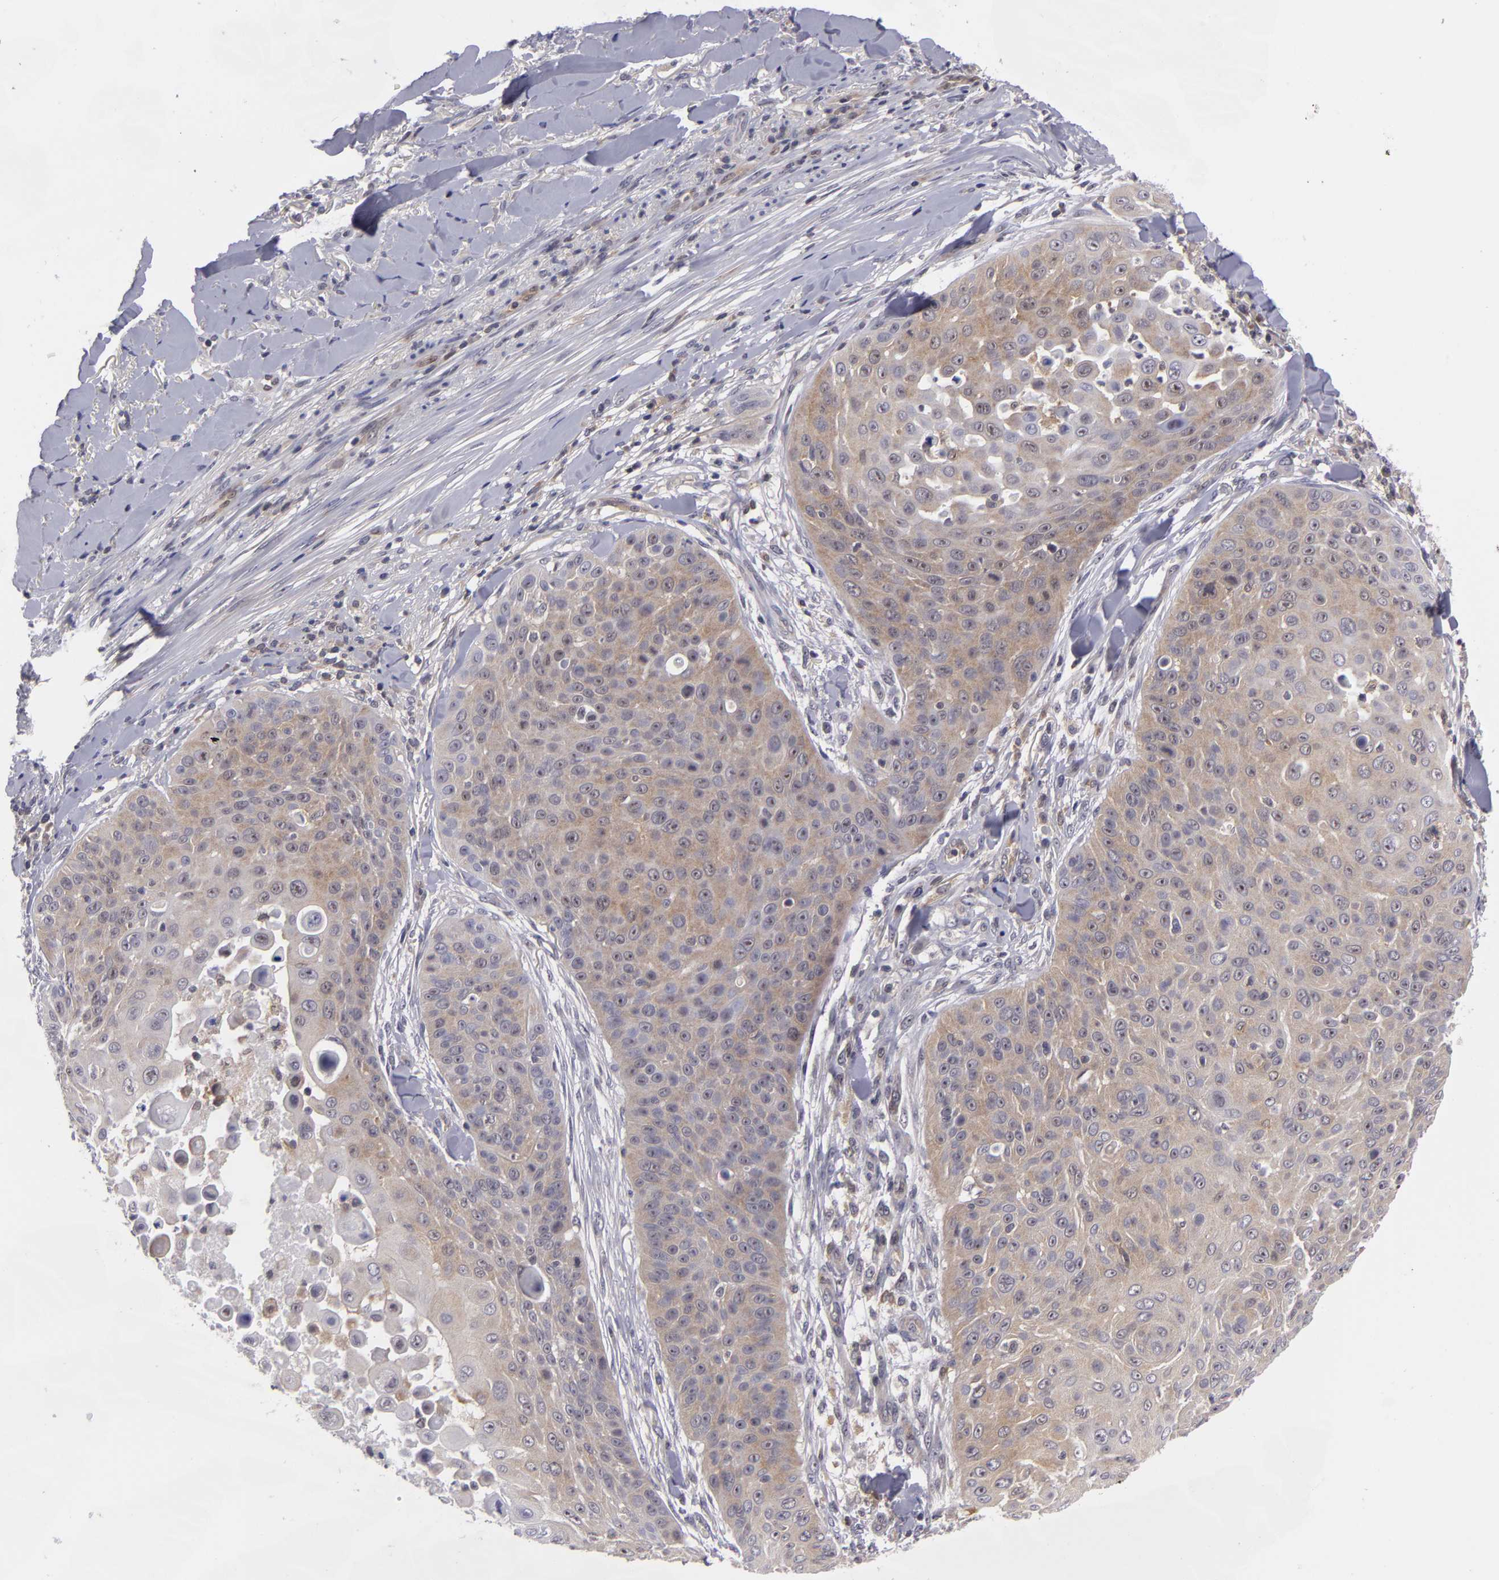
{"staining": {"intensity": "moderate", "quantity": ">75%", "location": "cytoplasmic/membranous"}, "tissue": "skin cancer", "cell_type": "Tumor cells", "image_type": "cancer", "snomed": [{"axis": "morphology", "description": "Squamous cell carcinoma, NOS"}, {"axis": "topography", "description": "Skin"}], "caption": "This image shows IHC staining of squamous cell carcinoma (skin), with medium moderate cytoplasmic/membranous expression in about >75% of tumor cells.", "gene": "BCL10", "patient": {"sex": "male", "age": 82}}